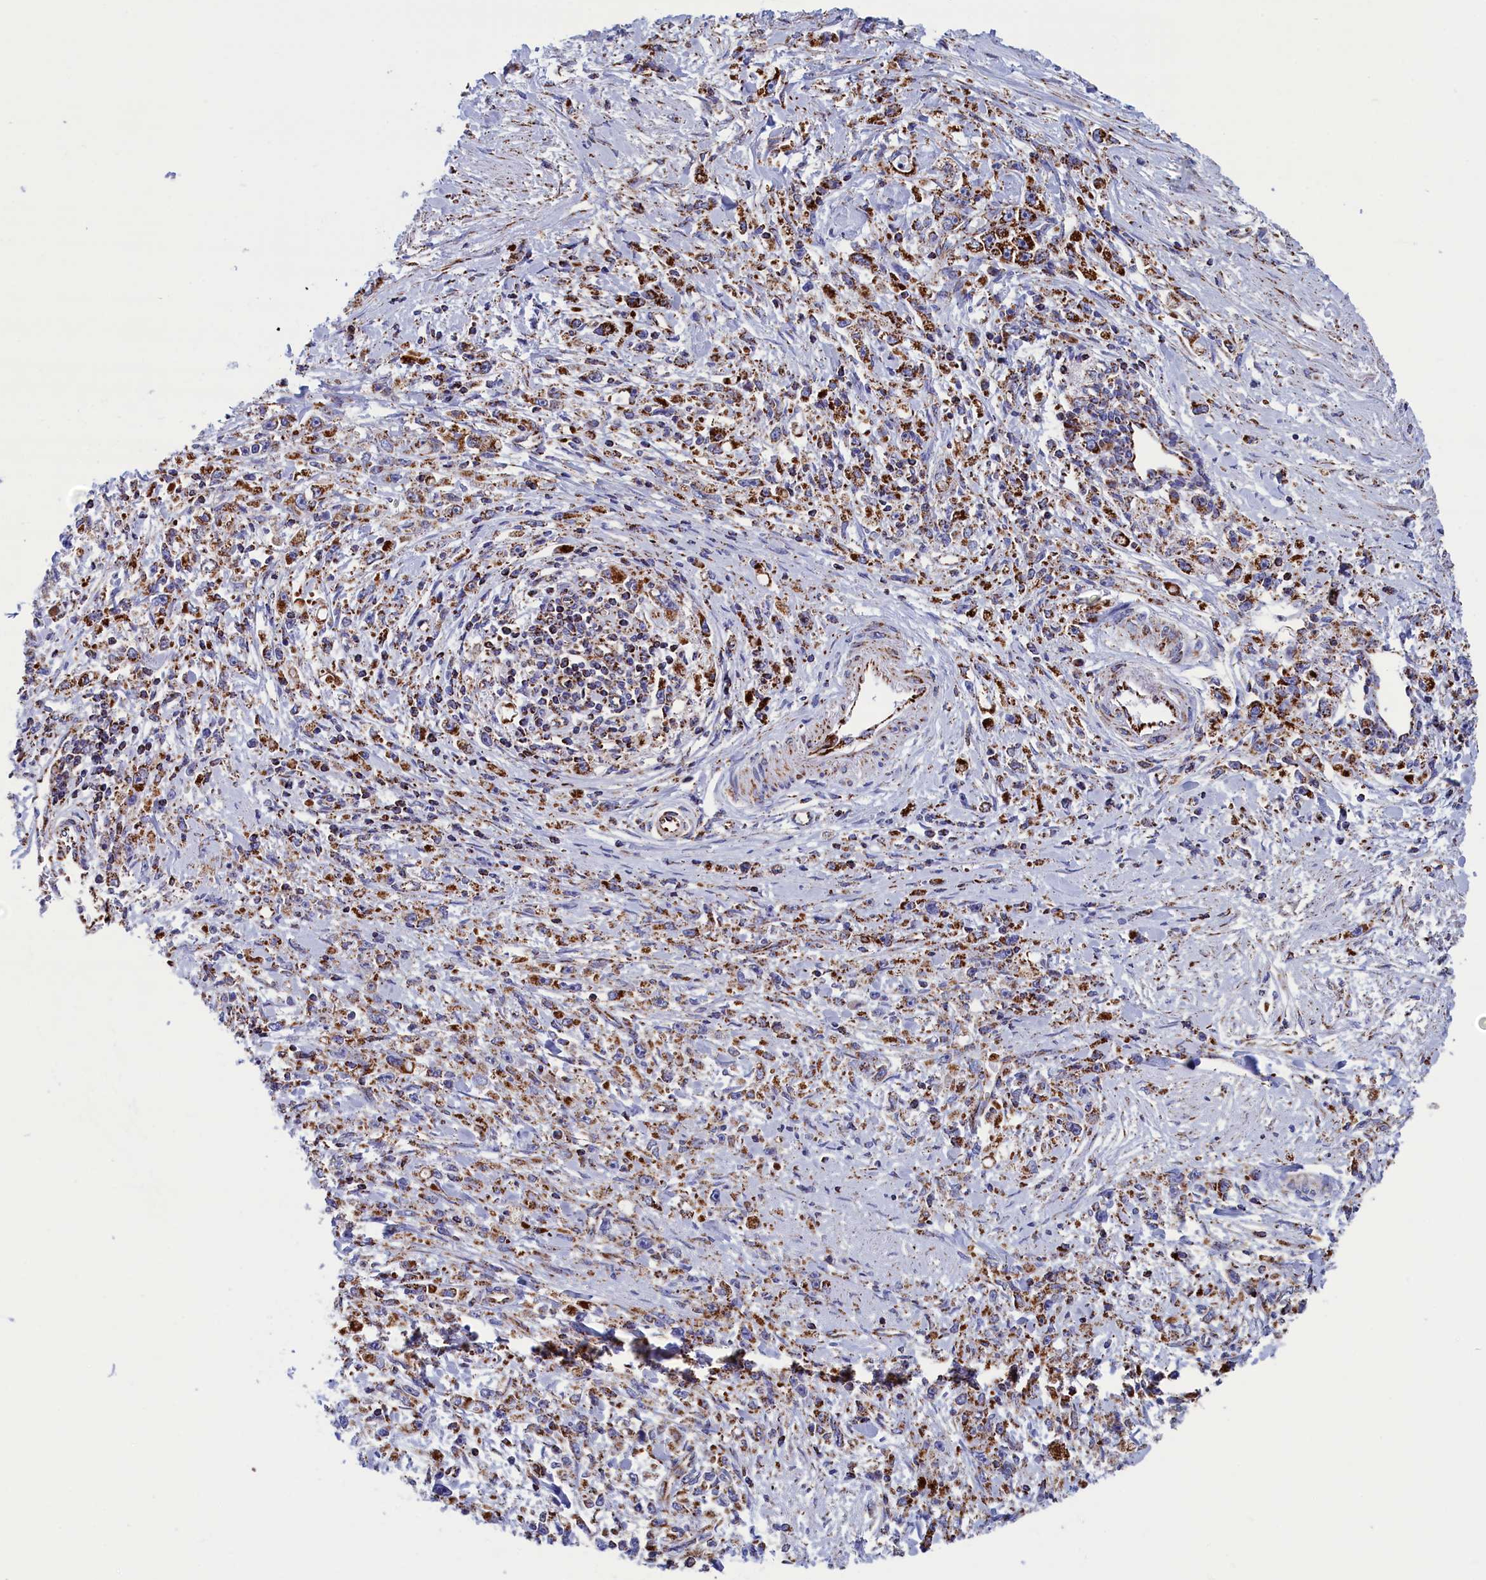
{"staining": {"intensity": "strong", "quantity": "25%-75%", "location": "cytoplasmic/membranous"}, "tissue": "stomach cancer", "cell_type": "Tumor cells", "image_type": "cancer", "snomed": [{"axis": "morphology", "description": "Adenocarcinoma, NOS"}, {"axis": "topography", "description": "Stomach"}], "caption": "This is an image of immunohistochemistry (IHC) staining of adenocarcinoma (stomach), which shows strong positivity in the cytoplasmic/membranous of tumor cells.", "gene": "WDR83", "patient": {"sex": "female", "age": 59}}